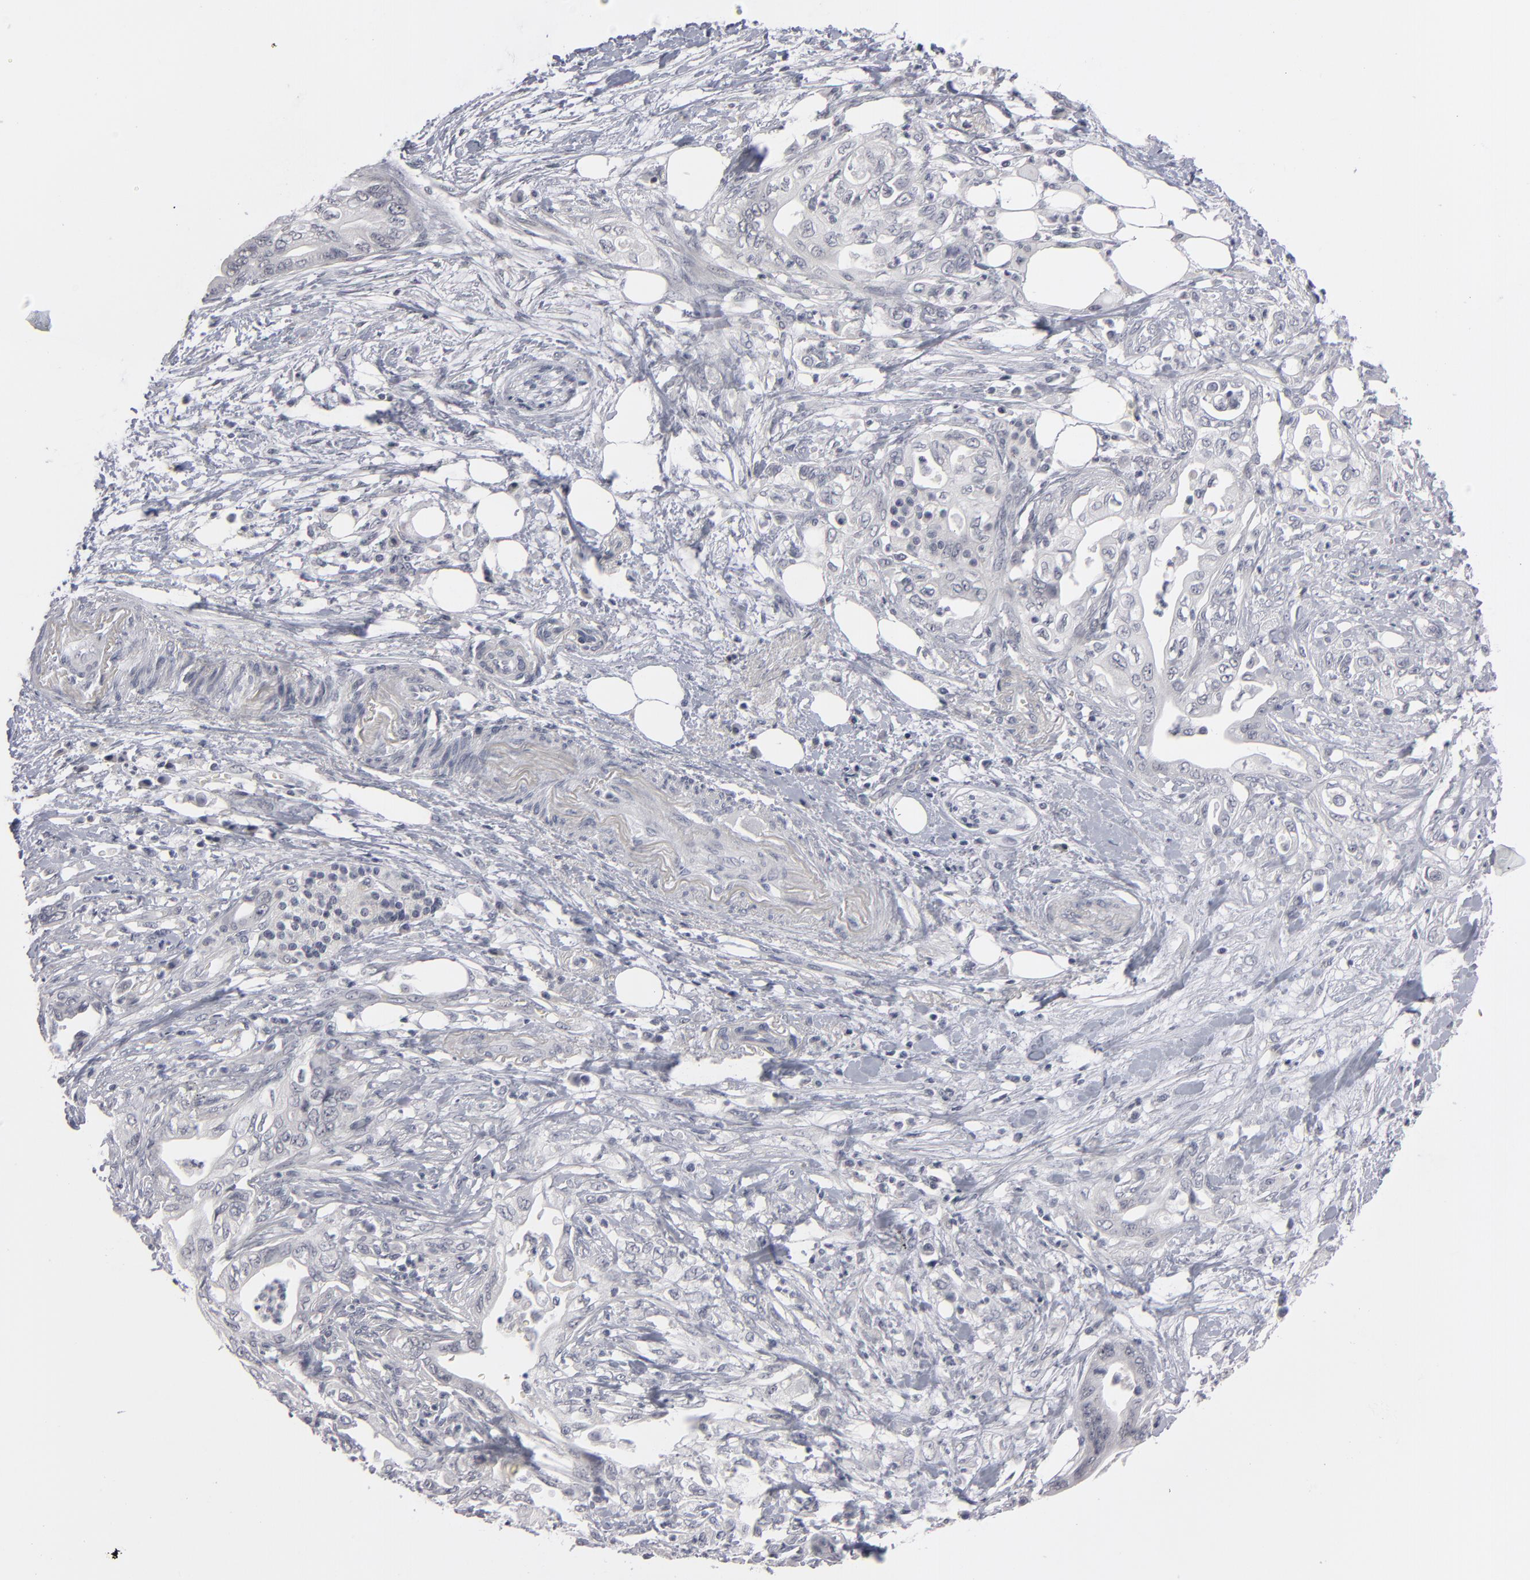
{"staining": {"intensity": "negative", "quantity": "none", "location": "none"}, "tissue": "pancreatic cancer", "cell_type": "Tumor cells", "image_type": "cancer", "snomed": [{"axis": "morphology", "description": "Adenocarcinoma, NOS"}, {"axis": "topography", "description": "Pancreas"}], "caption": "A histopathology image of pancreatic cancer (adenocarcinoma) stained for a protein demonstrates no brown staining in tumor cells.", "gene": "KIAA1210", "patient": {"sex": "female", "age": 66}}